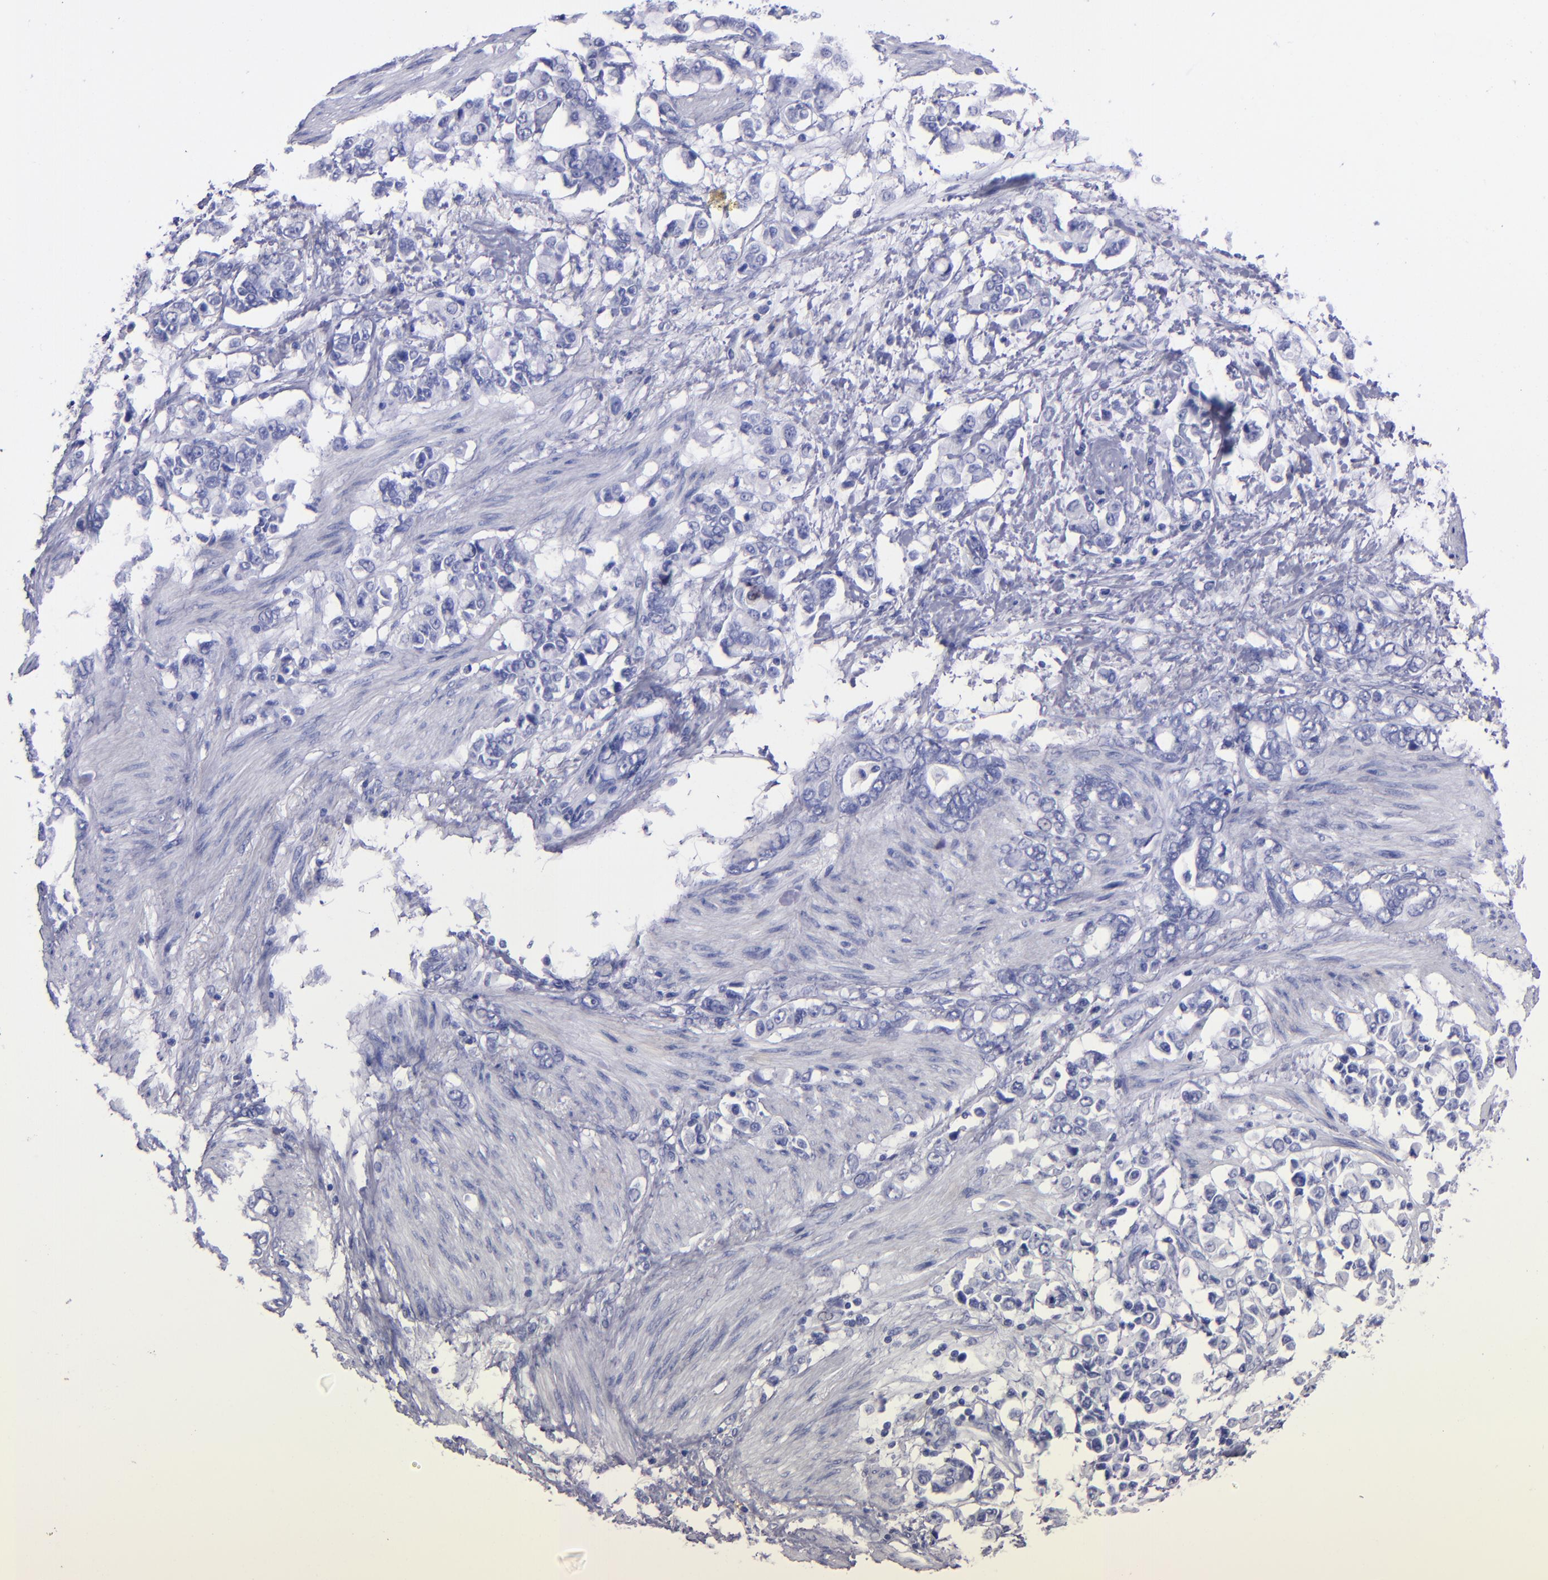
{"staining": {"intensity": "negative", "quantity": "none", "location": "none"}, "tissue": "stomach cancer", "cell_type": "Tumor cells", "image_type": "cancer", "snomed": [{"axis": "morphology", "description": "Adenocarcinoma, NOS"}, {"axis": "topography", "description": "Stomach"}], "caption": "Immunohistochemistry (IHC) of stomach cancer (adenocarcinoma) displays no positivity in tumor cells.", "gene": "CD37", "patient": {"sex": "male", "age": 78}}